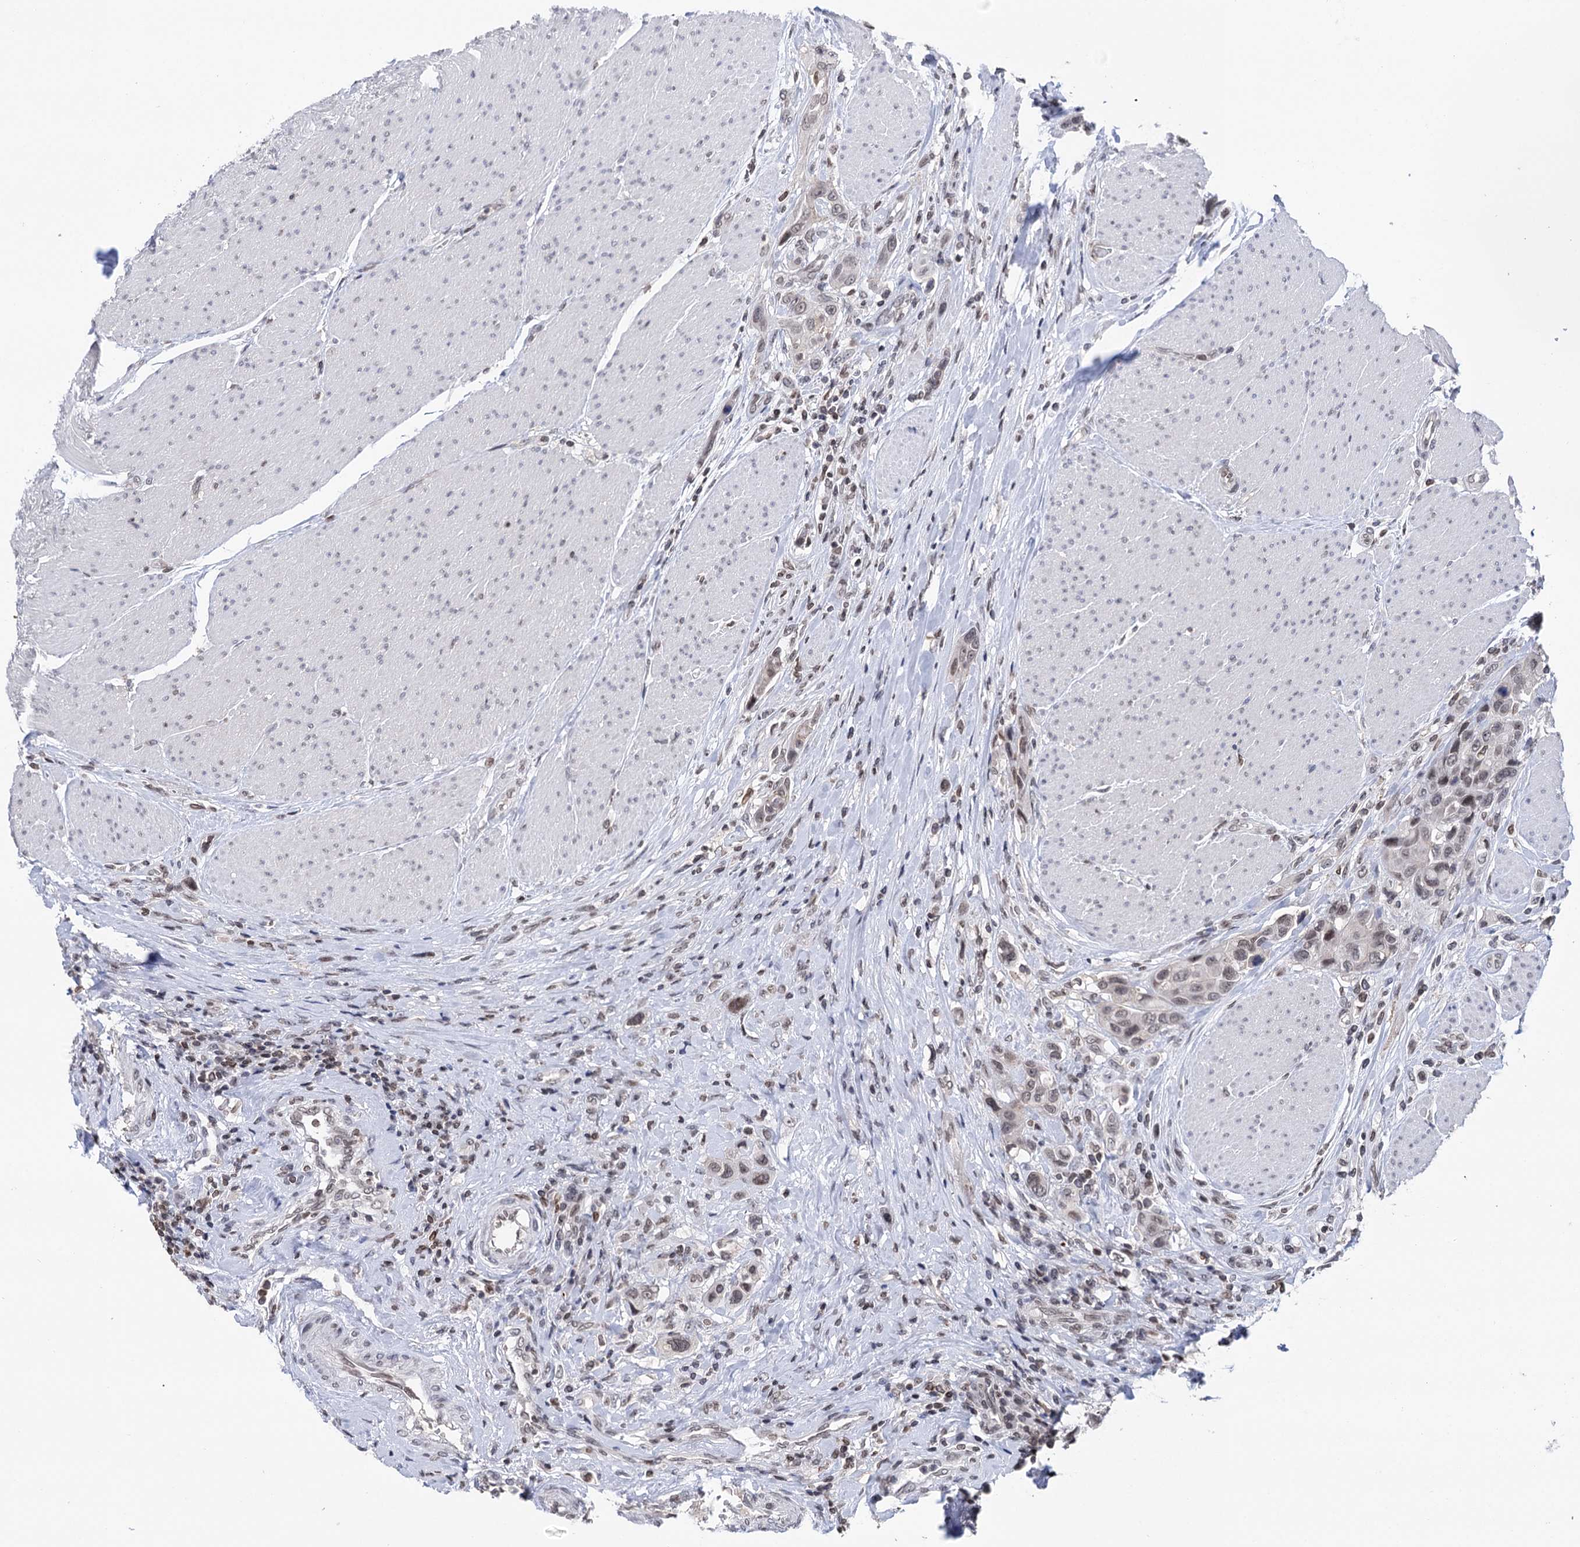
{"staining": {"intensity": "weak", "quantity": "<25%", "location": "nuclear"}, "tissue": "urothelial cancer", "cell_type": "Tumor cells", "image_type": "cancer", "snomed": [{"axis": "morphology", "description": "Urothelial carcinoma, High grade"}, {"axis": "topography", "description": "Urinary bladder"}], "caption": "Immunohistochemistry (IHC) histopathology image of neoplastic tissue: human urothelial carcinoma (high-grade) stained with DAB (3,3'-diaminobenzidine) shows no significant protein positivity in tumor cells. (Brightfield microscopy of DAB (3,3'-diaminobenzidine) immunohistochemistry (IHC) at high magnification).", "gene": "CCDC77", "patient": {"sex": "male", "age": 50}}